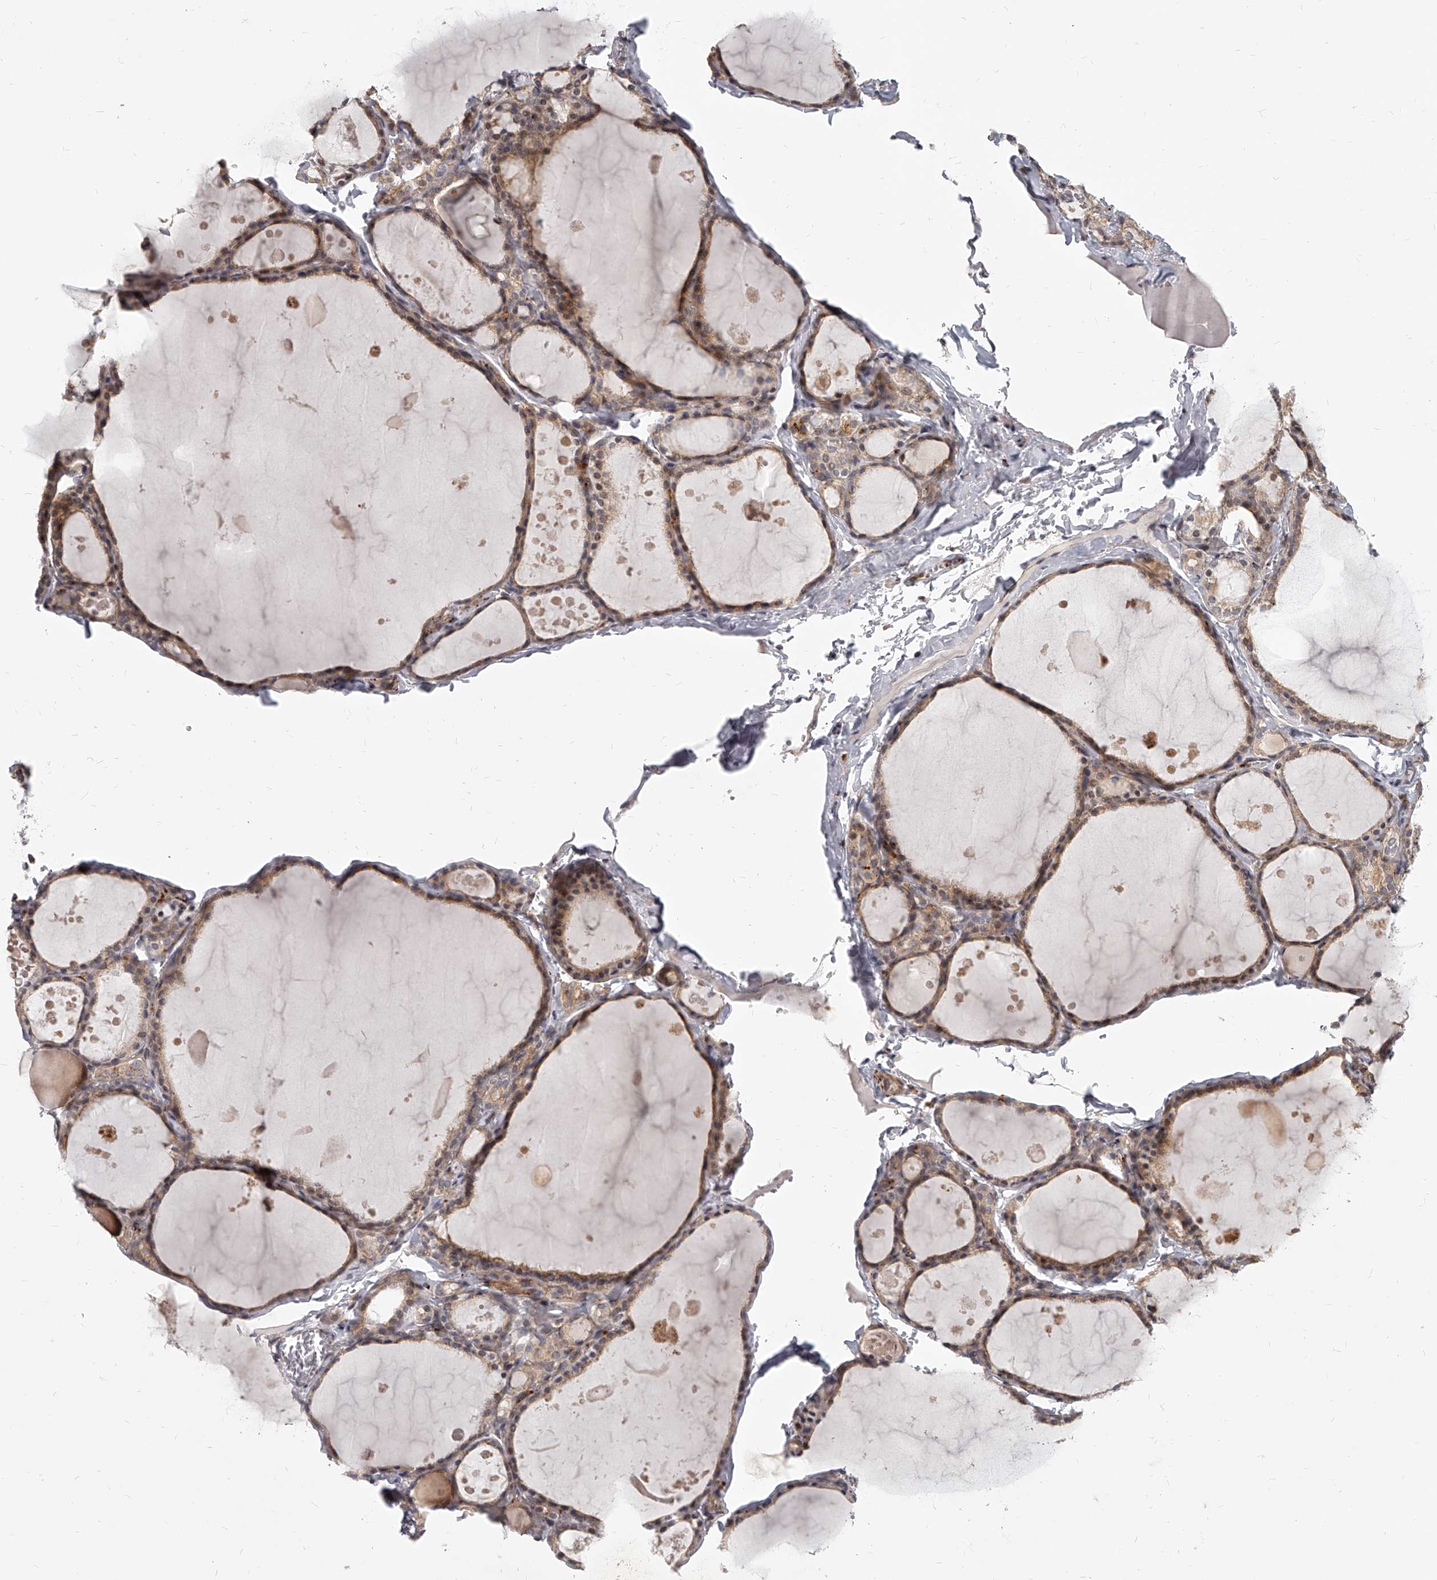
{"staining": {"intensity": "moderate", "quantity": ">75%", "location": "cytoplasmic/membranous"}, "tissue": "thyroid gland", "cell_type": "Glandular cells", "image_type": "normal", "snomed": [{"axis": "morphology", "description": "Normal tissue, NOS"}, {"axis": "topography", "description": "Thyroid gland"}], "caption": "Protein staining of normal thyroid gland displays moderate cytoplasmic/membranous staining in approximately >75% of glandular cells. The protein of interest is shown in brown color, while the nuclei are stained blue.", "gene": "SLC37A1", "patient": {"sex": "male", "age": 56}}